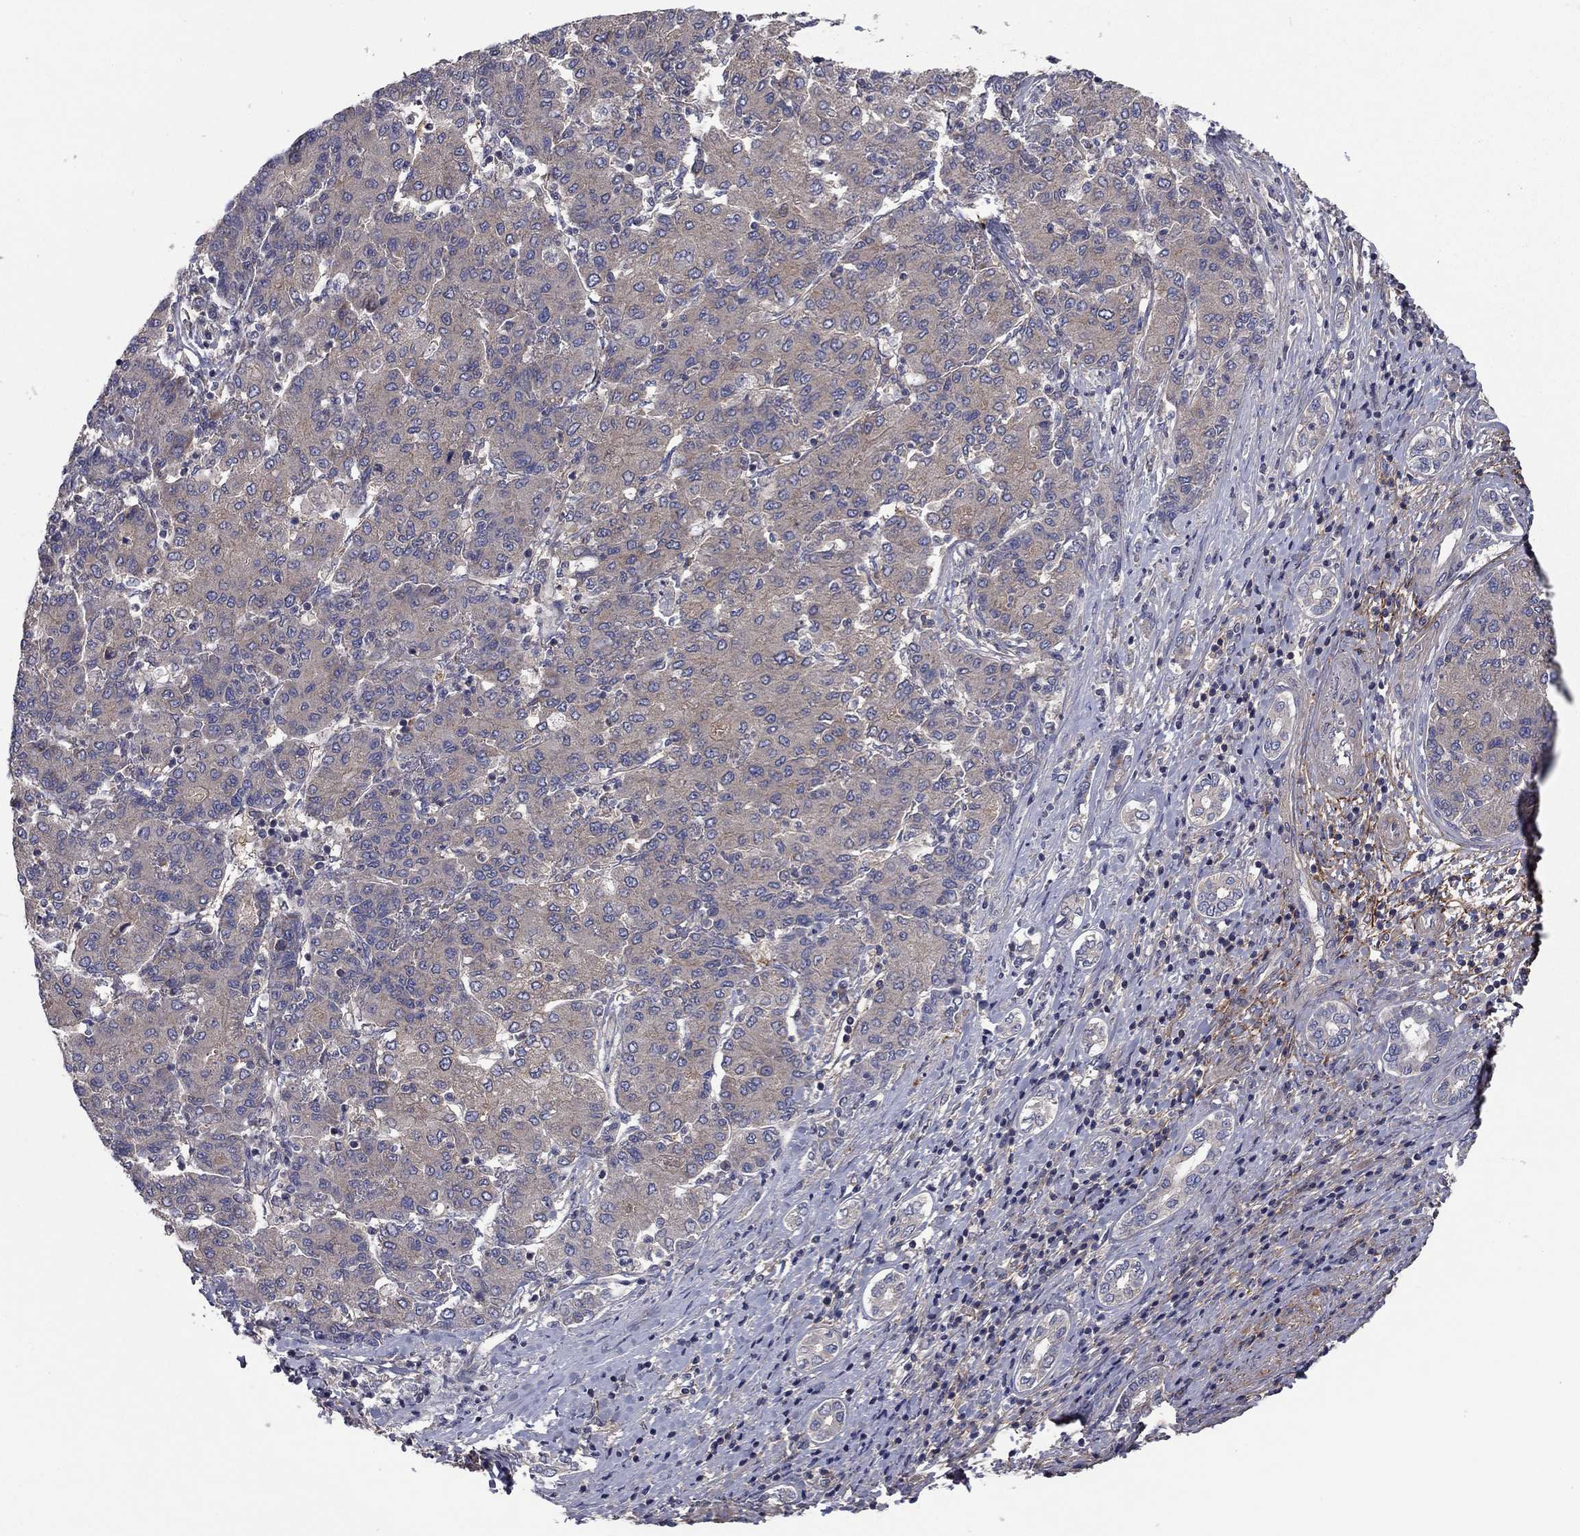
{"staining": {"intensity": "negative", "quantity": "none", "location": "none"}, "tissue": "liver cancer", "cell_type": "Tumor cells", "image_type": "cancer", "snomed": [{"axis": "morphology", "description": "Carcinoma, Hepatocellular, NOS"}, {"axis": "topography", "description": "Liver"}], "caption": "Immunohistochemistry of human liver cancer (hepatocellular carcinoma) displays no positivity in tumor cells.", "gene": "RNF123", "patient": {"sex": "male", "age": 65}}